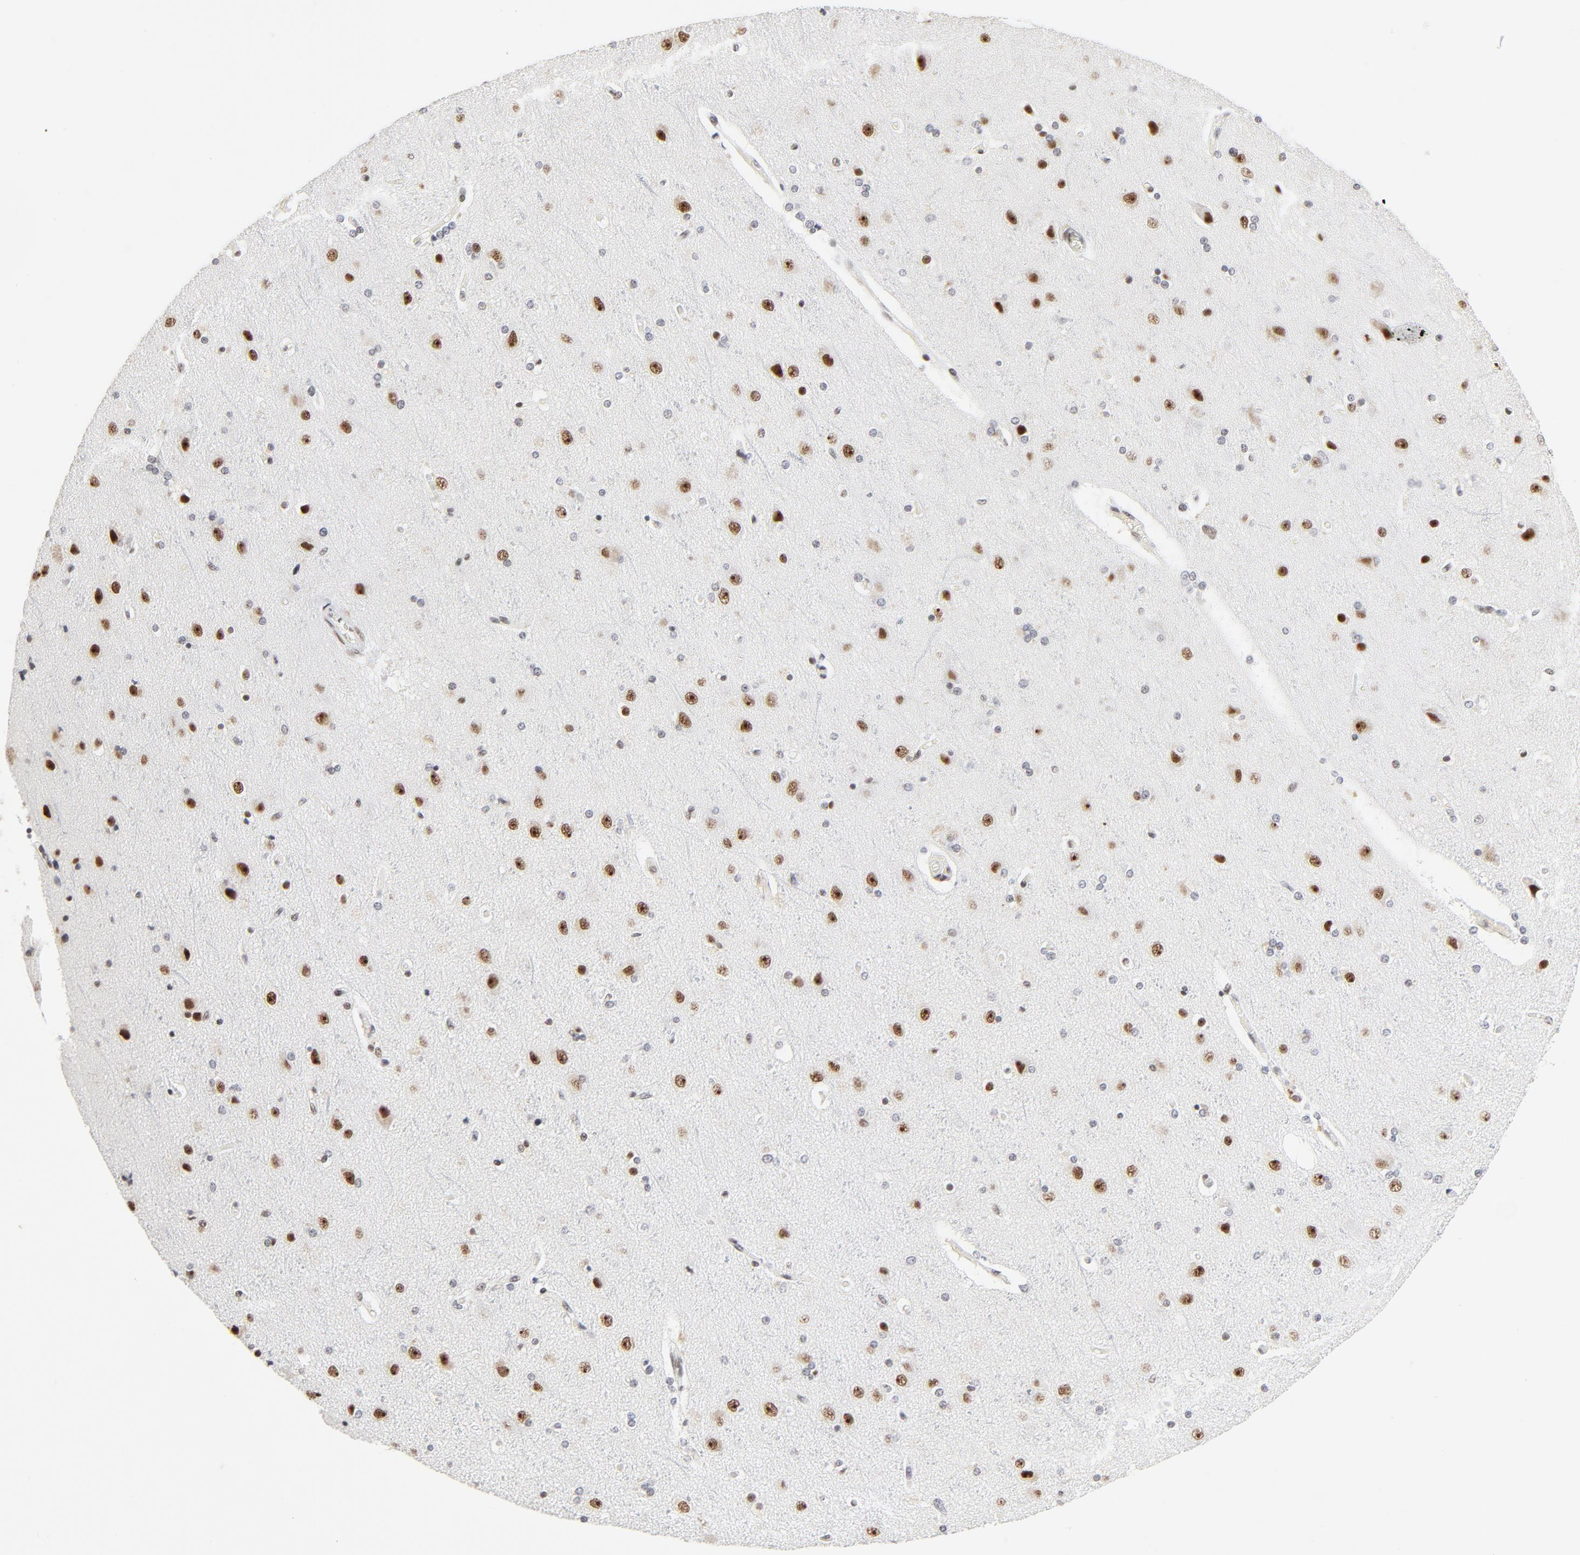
{"staining": {"intensity": "moderate", "quantity": ">75%", "location": "nuclear"}, "tissue": "cerebral cortex", "cell_type": "Endothelial cells", "image_type": "normal", "snomed": [{"axis": "morphology", "description": "Normal tissue, NOS"}, {"axis": "topography", "description": "Cerebral cortex"}], "caption": "About >75% of endothelial cells in benign cerebral cortex display moderate nuclear protein staining as visualized by brown immunohistochemical staining.", "gene": "GTF2H1", "patient": {"sex": "female", "age": 54}}